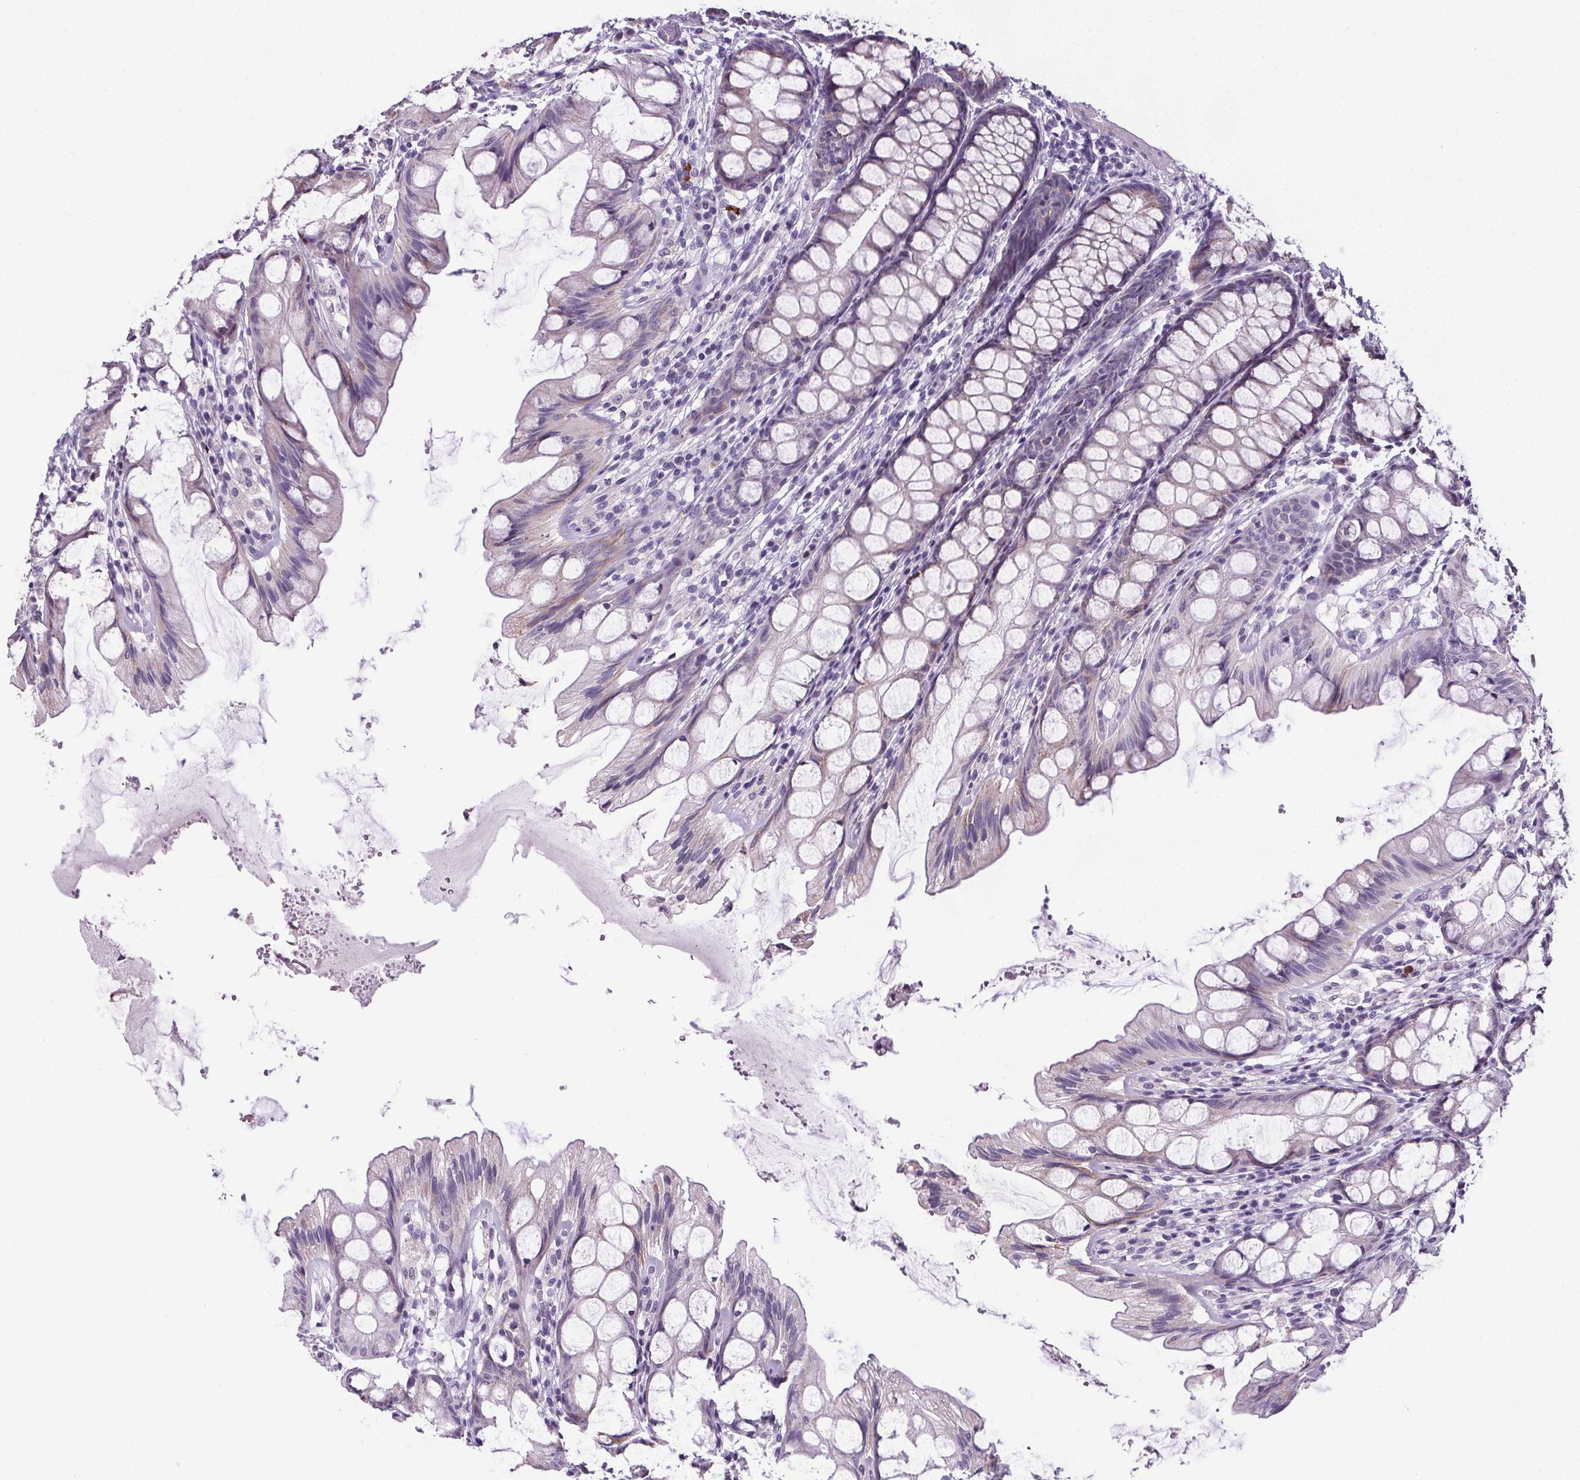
{"staining": {"intensity": "negative", "quantity": "none", "location": "none"}, "tissue": "colon", "cell_type": "Endothelial cells", "image_type": "normal", "snomed": [{"axis": "morphology", "description": "Normal tissue, NOS"}, {"axis": "topography", "description": "Colon"}], "caption": "This is a micrograph of immunohistochemistry (IHC) staining of benign colon, which shows no expression in endothelial cells. Brightfield microscopy of IHC stained with DAB (3,3'-diaminobenzidine) (brown) and hematoxylin (blue), captured at high magnification.", "gene": "ELAVL2", "patient": {"sex": "male", "age": 47}}